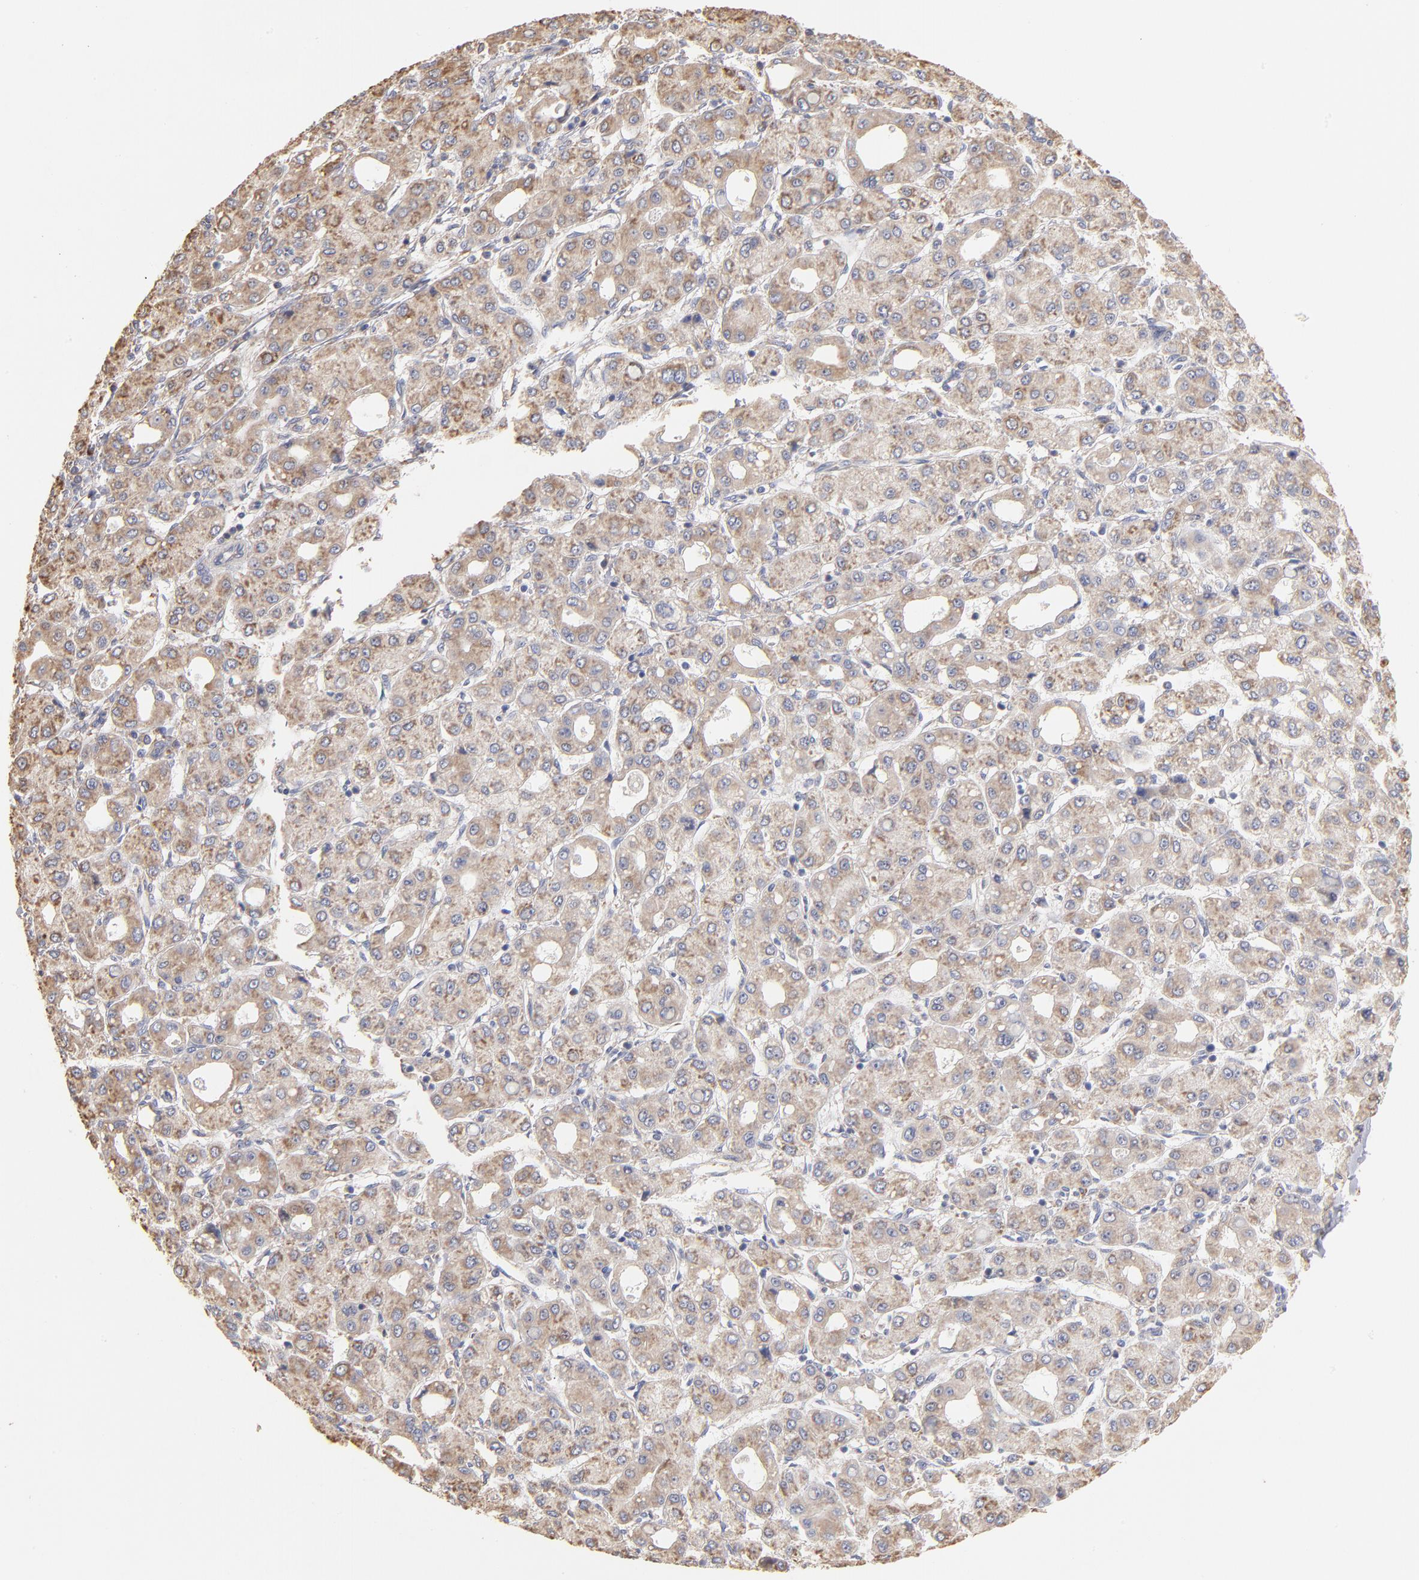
{"staining": {"intensity": "weak", "quantity": ">75%", "location": "cytoplasmic/membranous"}, "tissue": "liver cancer", "cell_type": "Tumor cells", "image_type": "cancer", "snomed": [{"axis": "morphology", "description": "Carcinoma, Hepatocellular, NOS"}, {"axis": "topography", "description": "Liver"}], "caption": "IHC (DAB (3,3'-diaminobenzidine)) staining of liver hepatocellular carcinoma exhibits weak cytoplasmic/membranous protein positivity in about >75% of tumor cells.", "gene": "RPL9", "patient": {"sex": "male", "age": 69}}